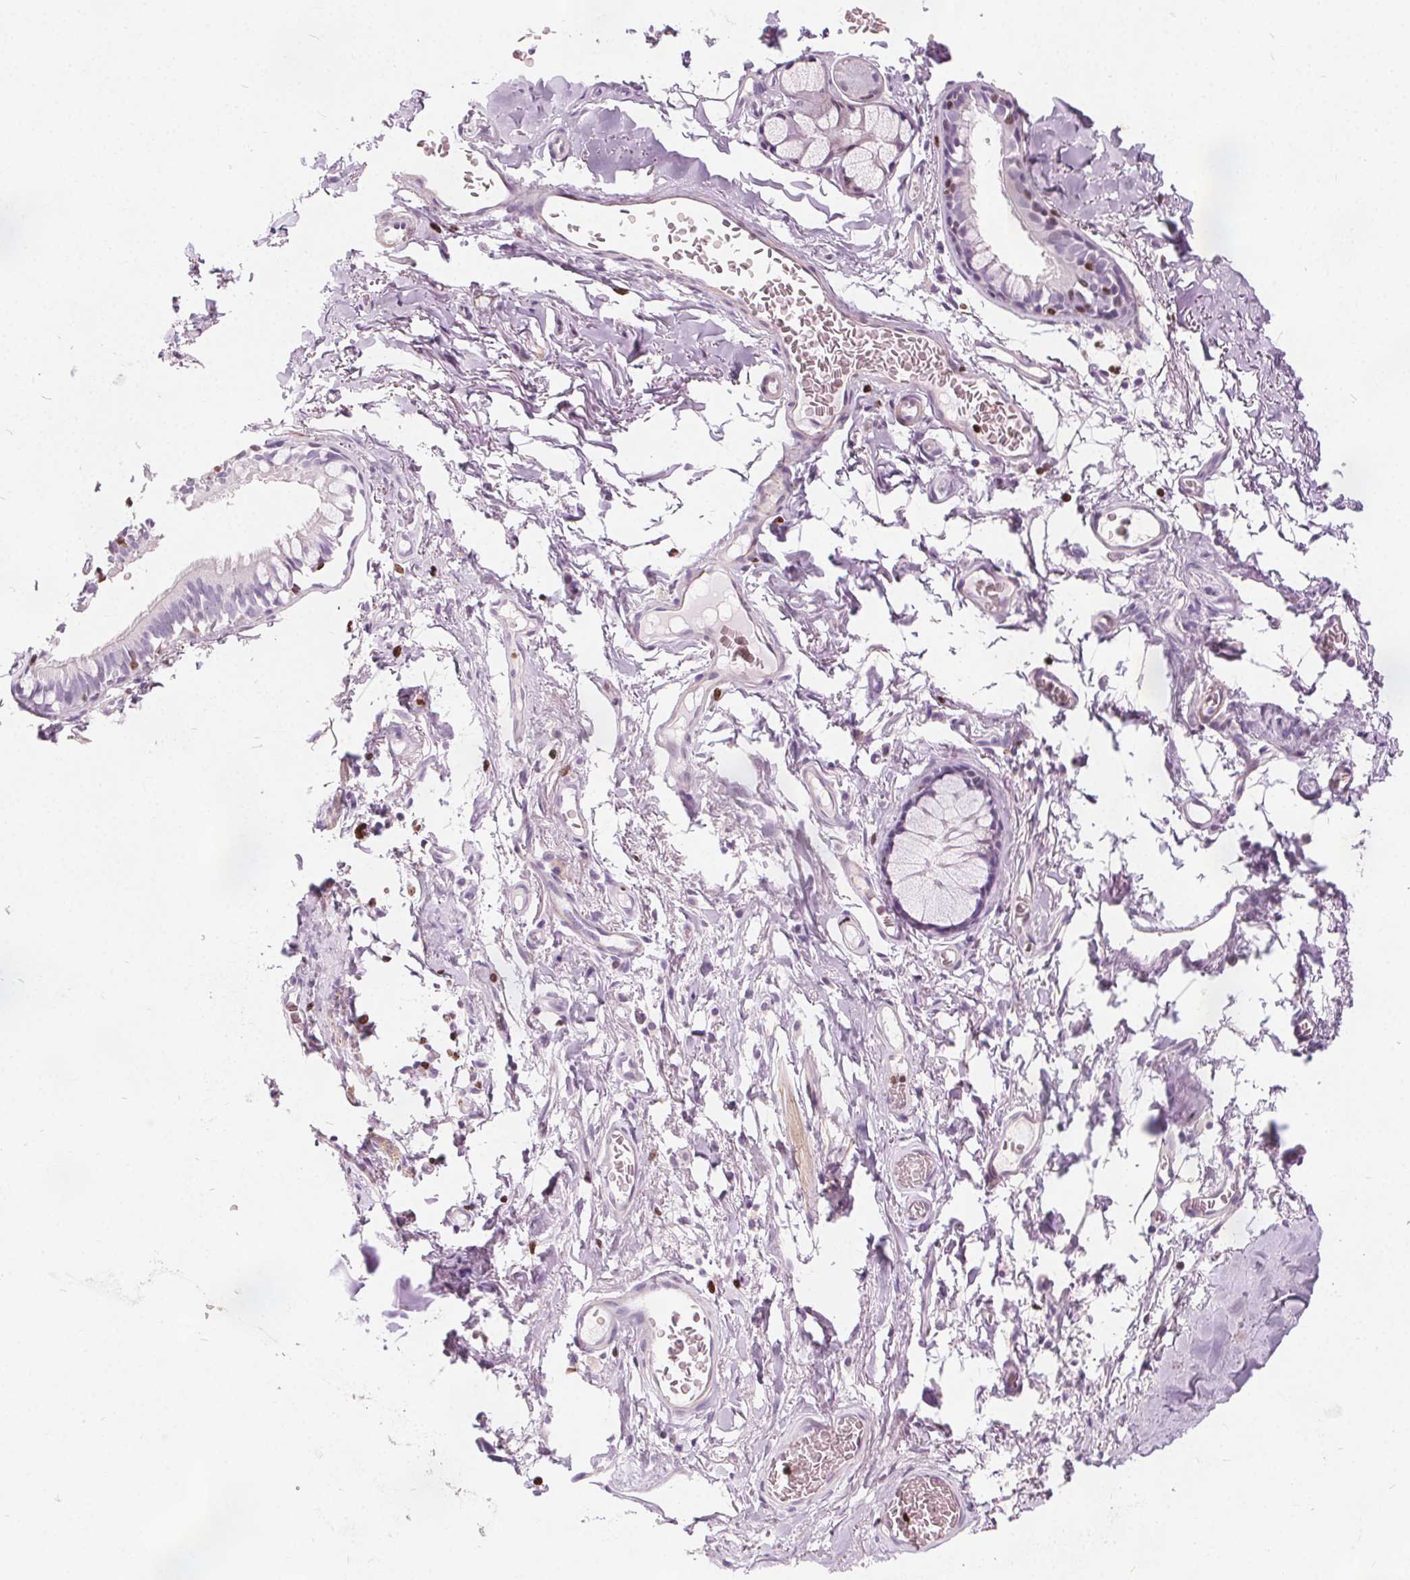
{"staining": {"intensity": "negative", "quantity": "none", "location": "none"}, "tissue": "soft tissue", "cell_type": "Chondrocytes", "image_type": "normal", "snomed": [{"axis": "morphology", "description": "Normal tissue, NOS"}, {"axis": "topography", "description": "Cartilage tissue"}, {"axis": "topography", "description": "Bronchus"}, {"axis": "topography", "description": "Peripheral nerve tissue"}], "caption": "Histopathology image shows no protein expression in chondrocytes of benign soft tissue.", "gene": "ISLR2", "patient": {"sex": "male", "age": 67}}